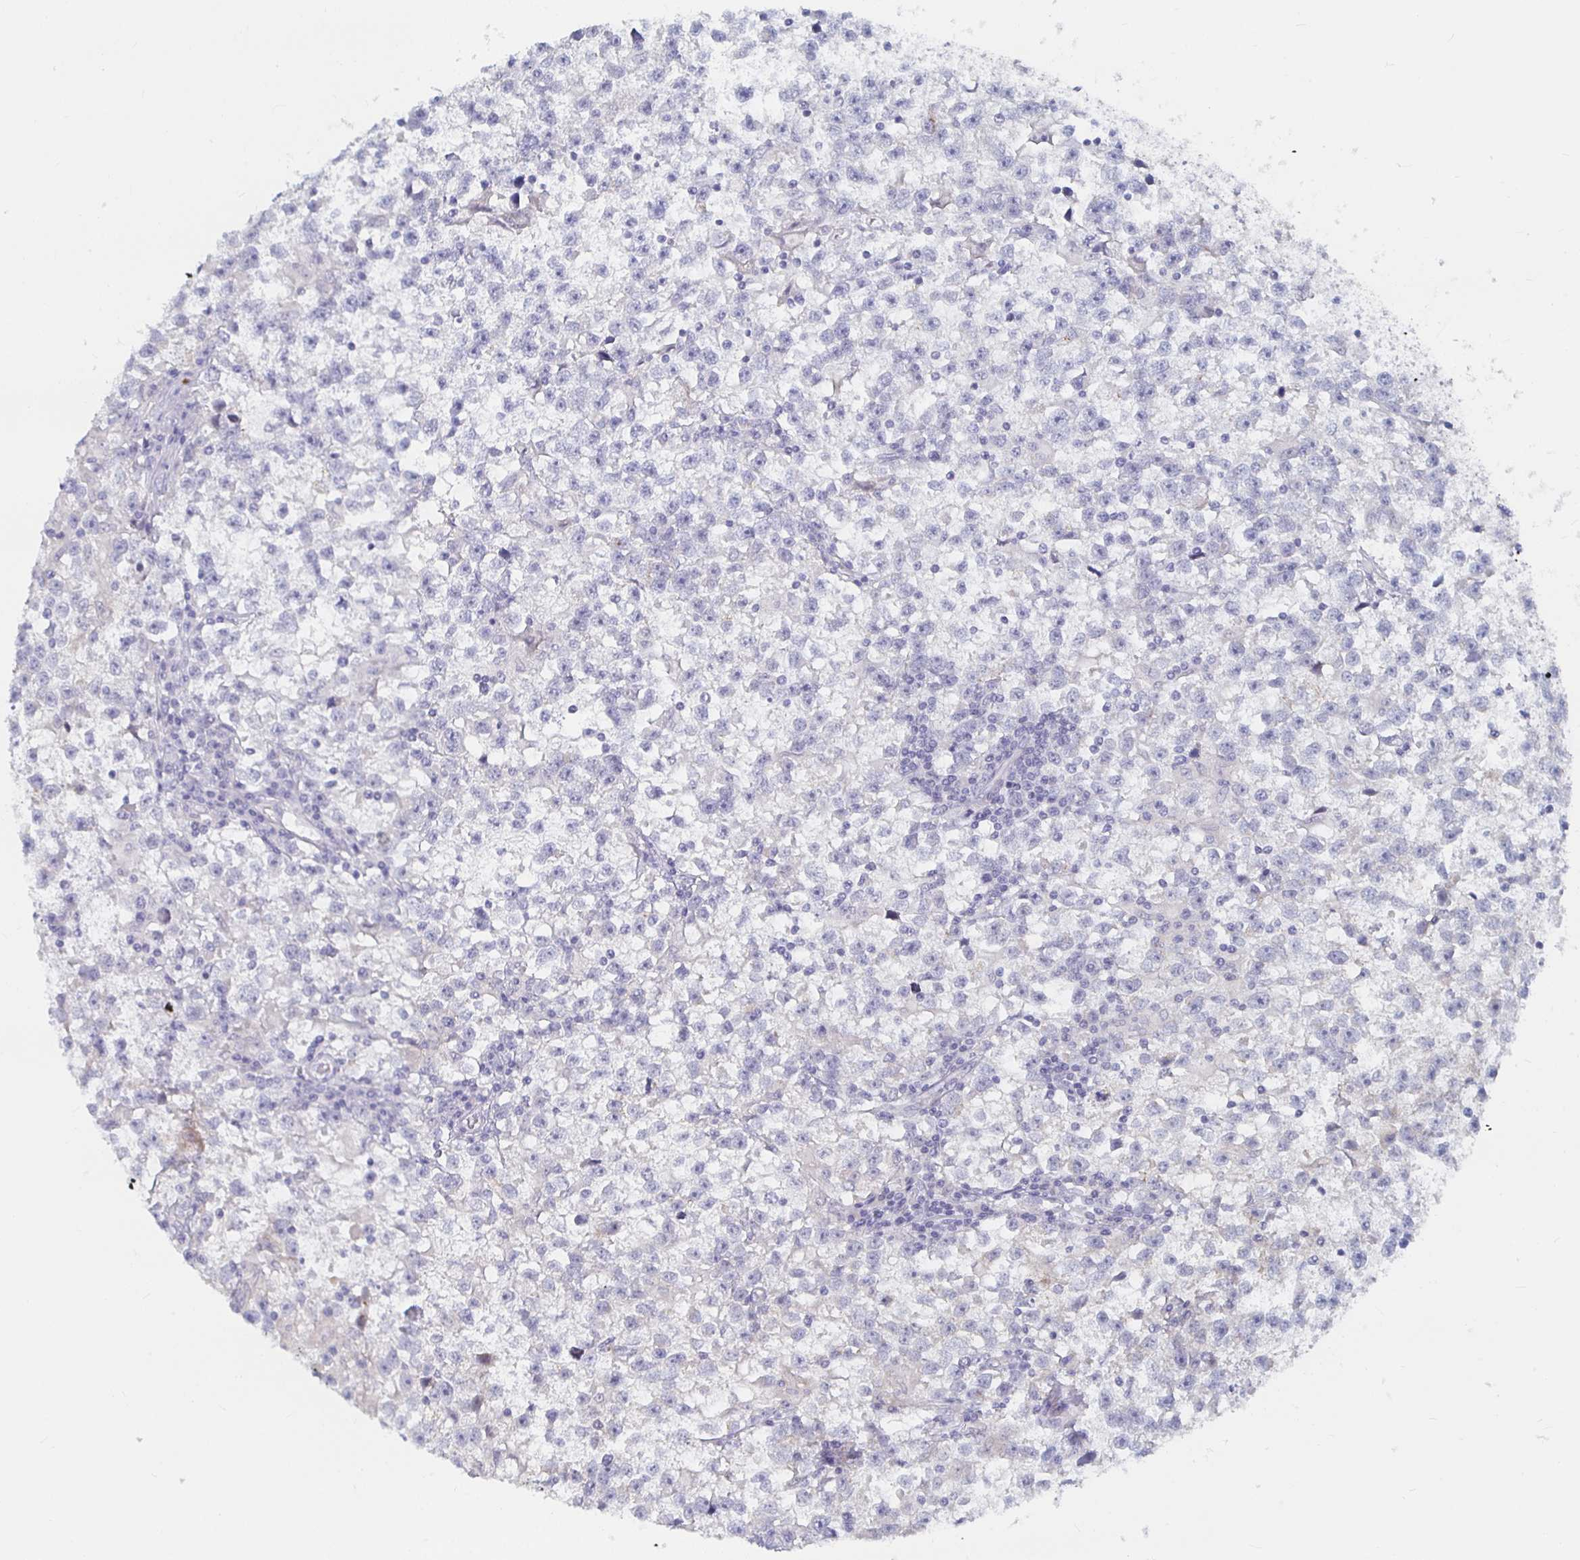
{"staining": {"intensity": "negative", "quantity": "none", "location": "none"}, "tissue": "testis cancer", "cell_type": "Tumor cells", "image_type": "cancer", "snomed": [{"axis": "morphology", "description": "Seminoma, NOS"}, {"axis": "topography", "description": "Testis"}], "caption": "Testis cancer (seminoma) stained for a protein using IHC reveals no positivity tumor cells.", "gene": "RNF144B", "patient": {"sex": "male", "age": 31}}